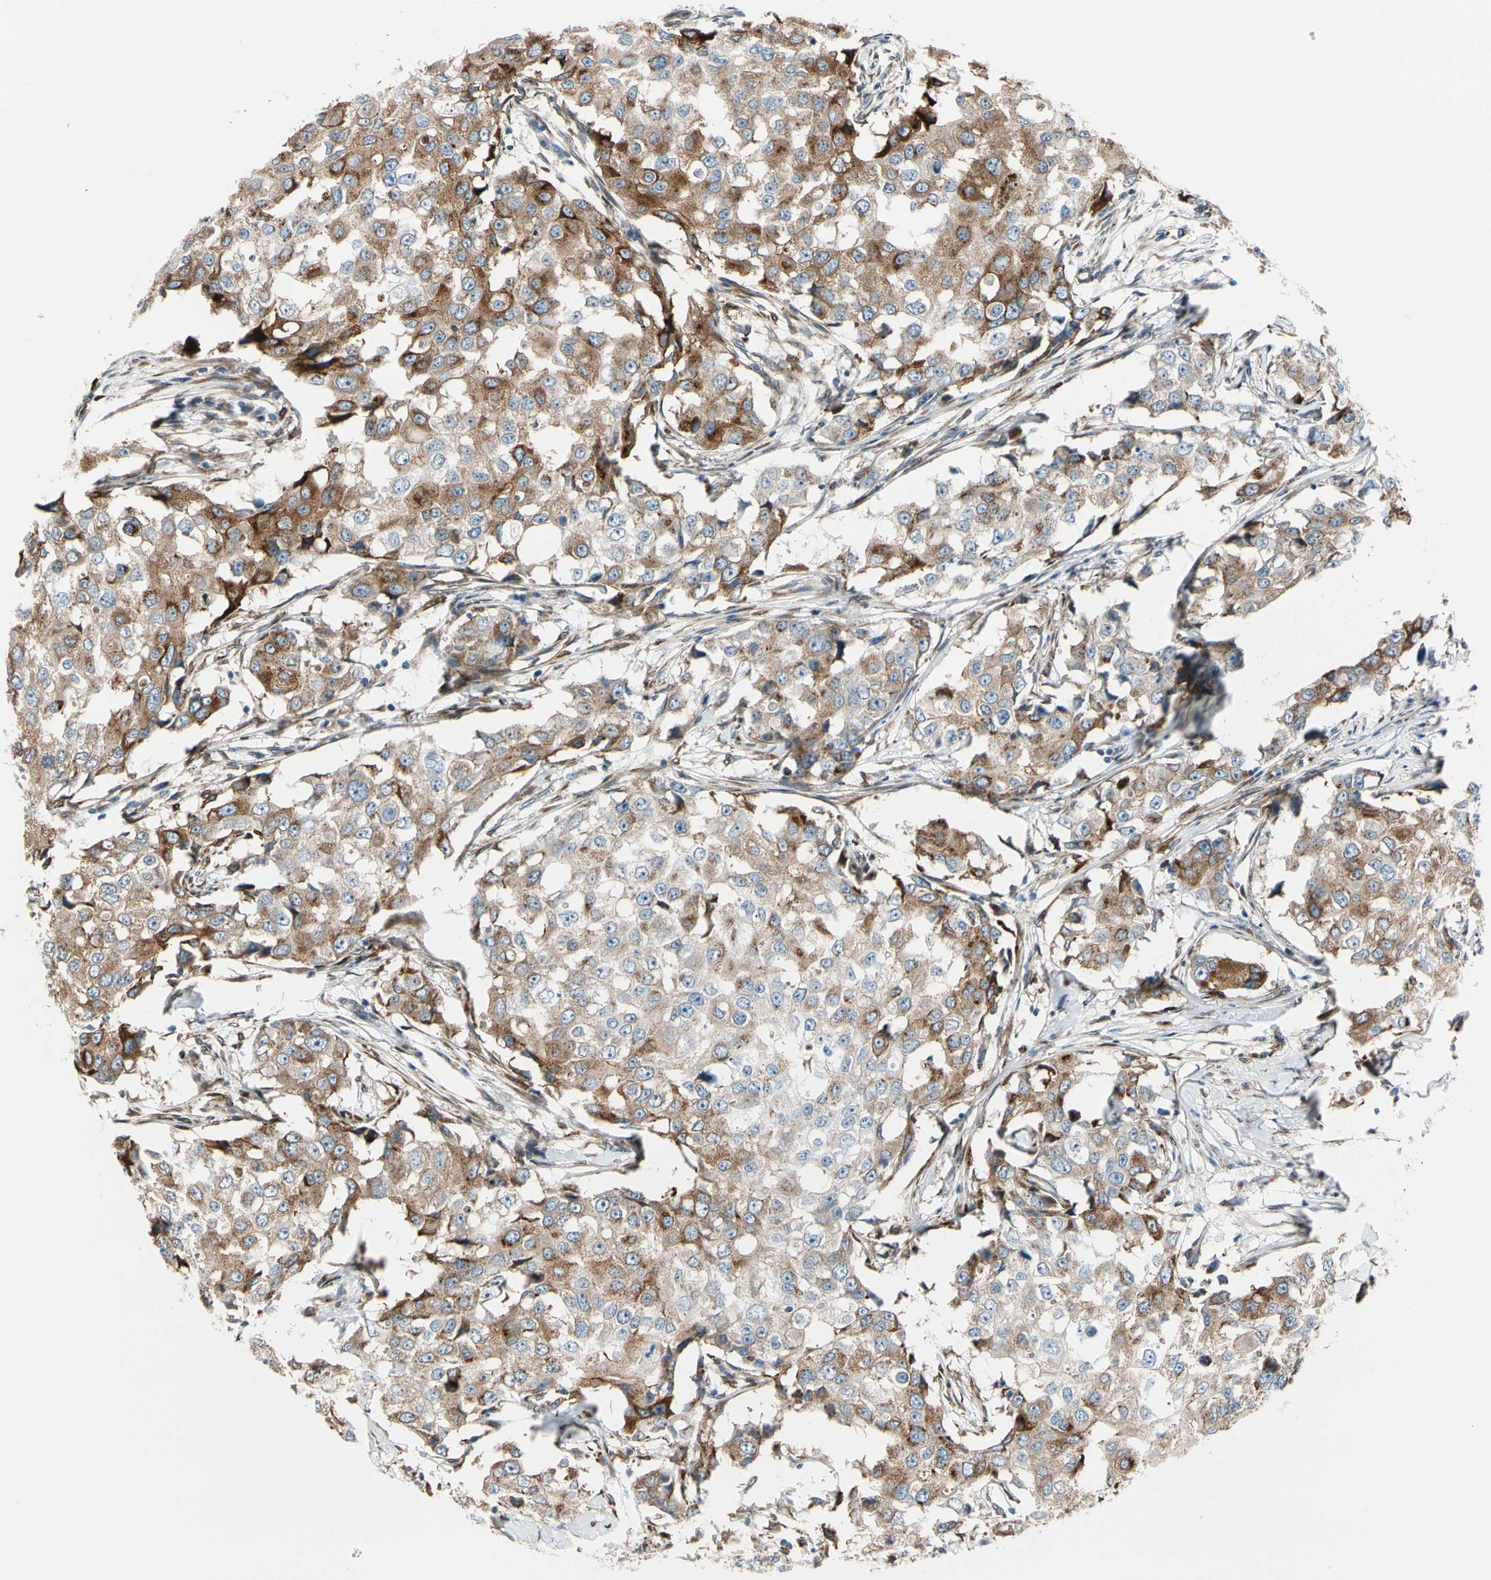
{"staining": {"intensity": "strong", "quantity": "25%-75%", "location": "cytoplasmic/membranous"}, "tissue": "breast cancer", "cell_type": "Tumor cells", "image_type": "cancer", "snomed": [{"axis": "morphology", "description": "Duct carcinoma"}, {"axis": "topography", "description": "Breast"}], "caption": "This is a micrograph of immunohistochemistry (IHC) staining of breast cancer (intraductal carcinoma), which shows strong expression in the cytoplasmic/membranous of tumor cells.", "gene": "NUCB1", "patient": {"sex": "female", "age": 27}}